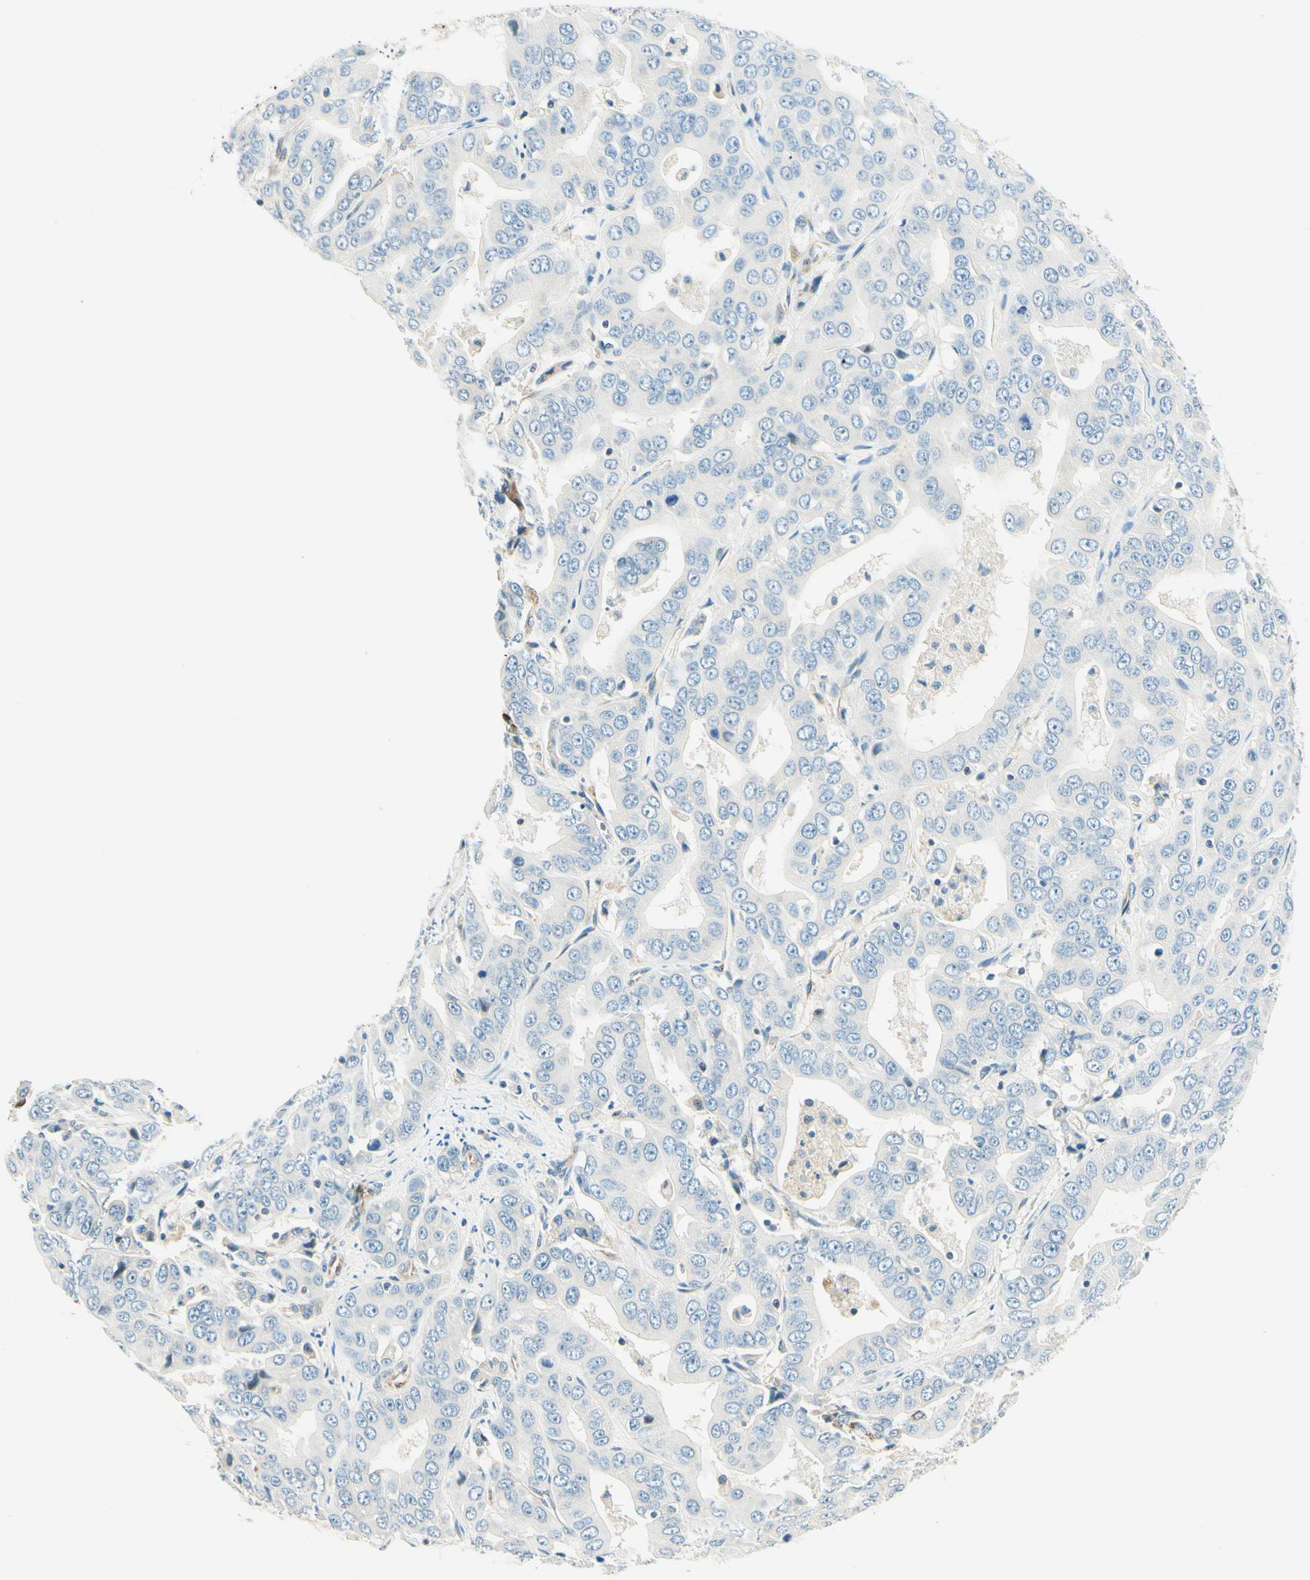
{"staining": {"intensity": "negative", "quantity": "none", "location": "none"}, "tissue": "liver cancer", "cell_type": "Tumor cells", "image_type": "cancer", "snomed": [{"axis": "morphology", "description": "Cholangiocarcinoma"}, {"axis": "topography", "description": "Liver"}], "caption": "A high-resolution micrograph shows immunohistochemistry staining of liver cancer, which displays no significant positivity in tumor cells. Brightfield microscopy of immunohistochemistry (IHC) stained with DAB (brown) and hematoxylin (blue), captured at high magnification.", "gene": "TAOK2", "patient": {"sex": "female", "age": 52}}